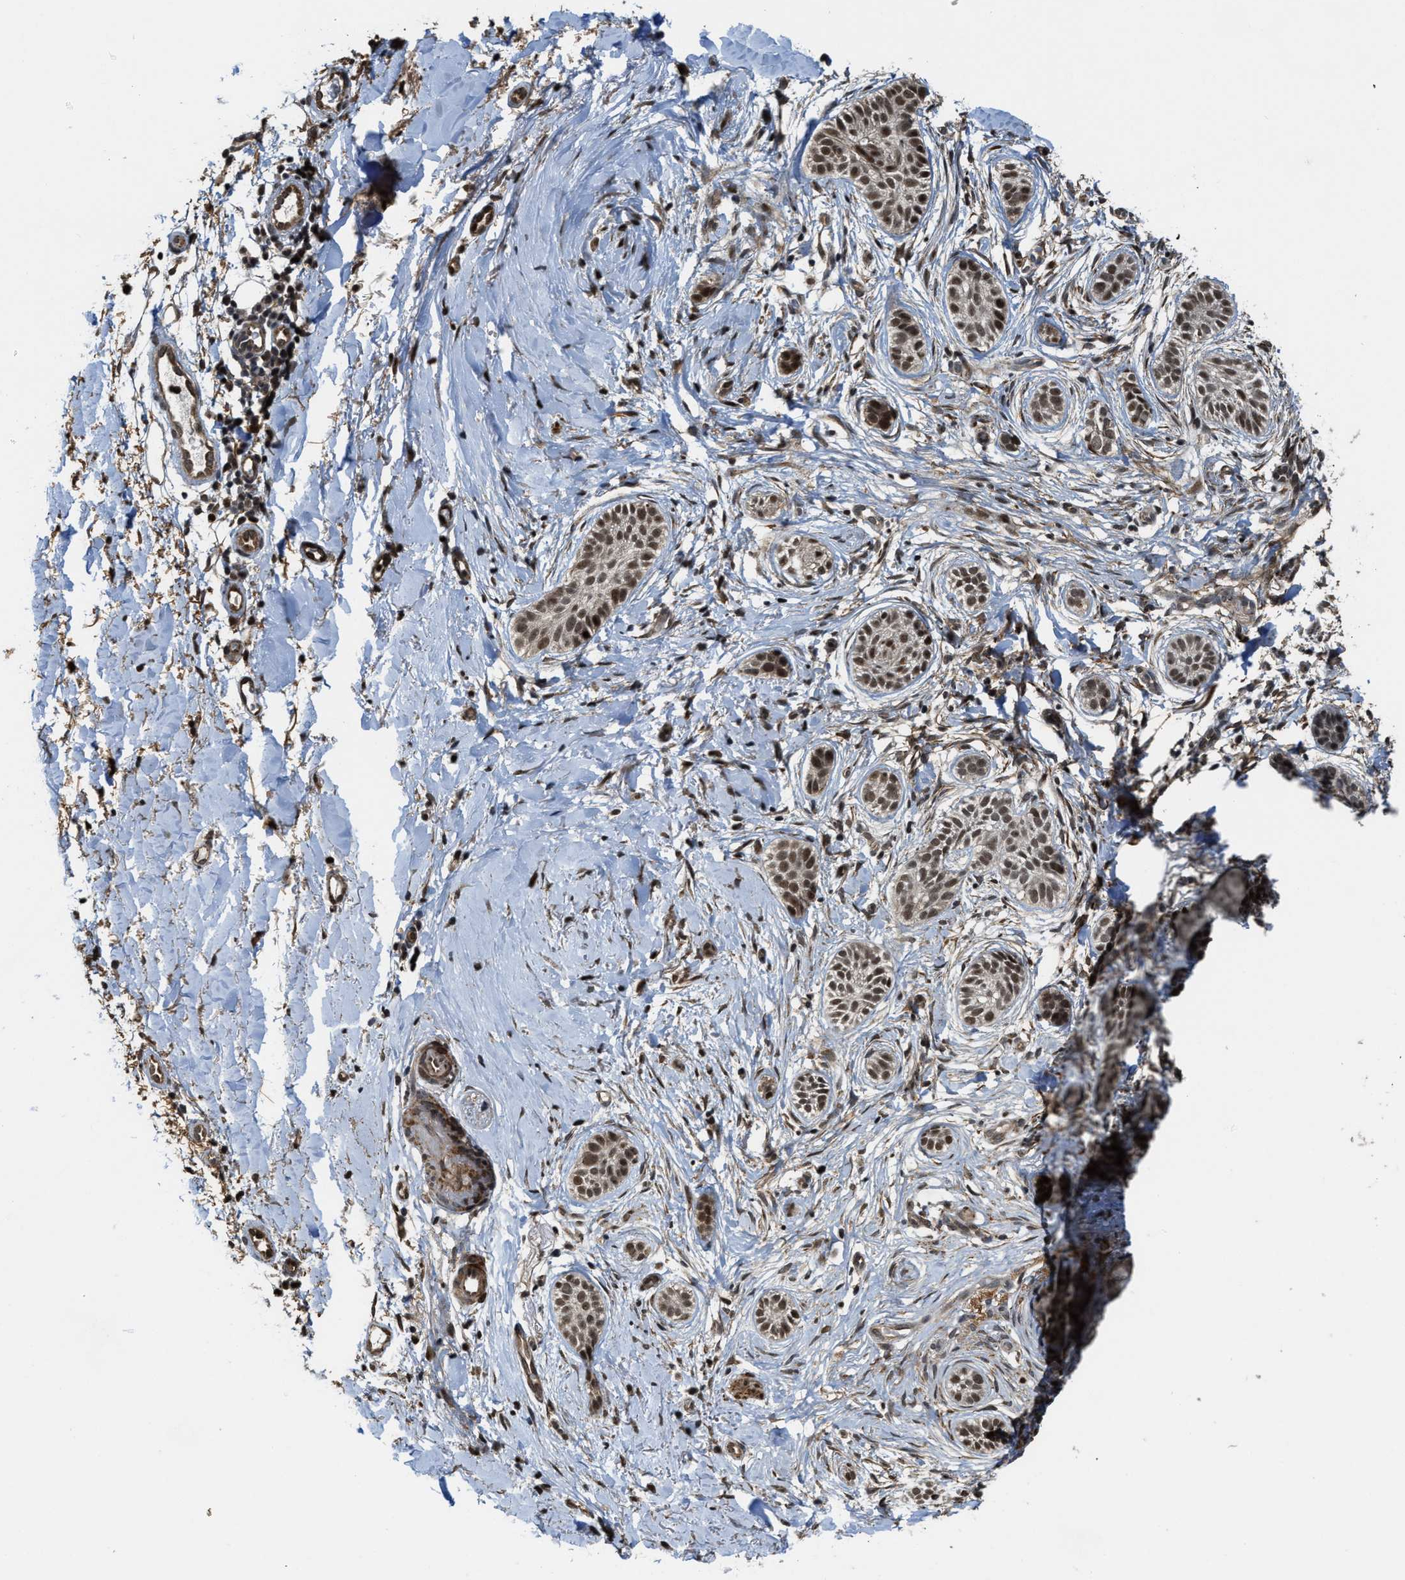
{"staining": {"intensity": "strong", "quantity": ">75%", "location": "nuclear"}, "tissue": "skin cancer", "cell_type": "Tumor cells", "image_type": "cancer", "snomed": [{"axis": "morphology", "description": "Normal tissue, NOS"}, {"axis": "morphology", "description": "Basal cell carcinoma"}, {"axis": "topography", "description": "Skin"}], "caption": "A high-resolution image shows IHC staining of skin cancer, which exhibits strong nuclear expression in approximately >75% of tumor cells. Immunohistochemistry (ihc) stains the protein in brown and the nuclei are stained blue.", "gene": "ZNF250", "patient": {"sex": "male", "age": 63}}